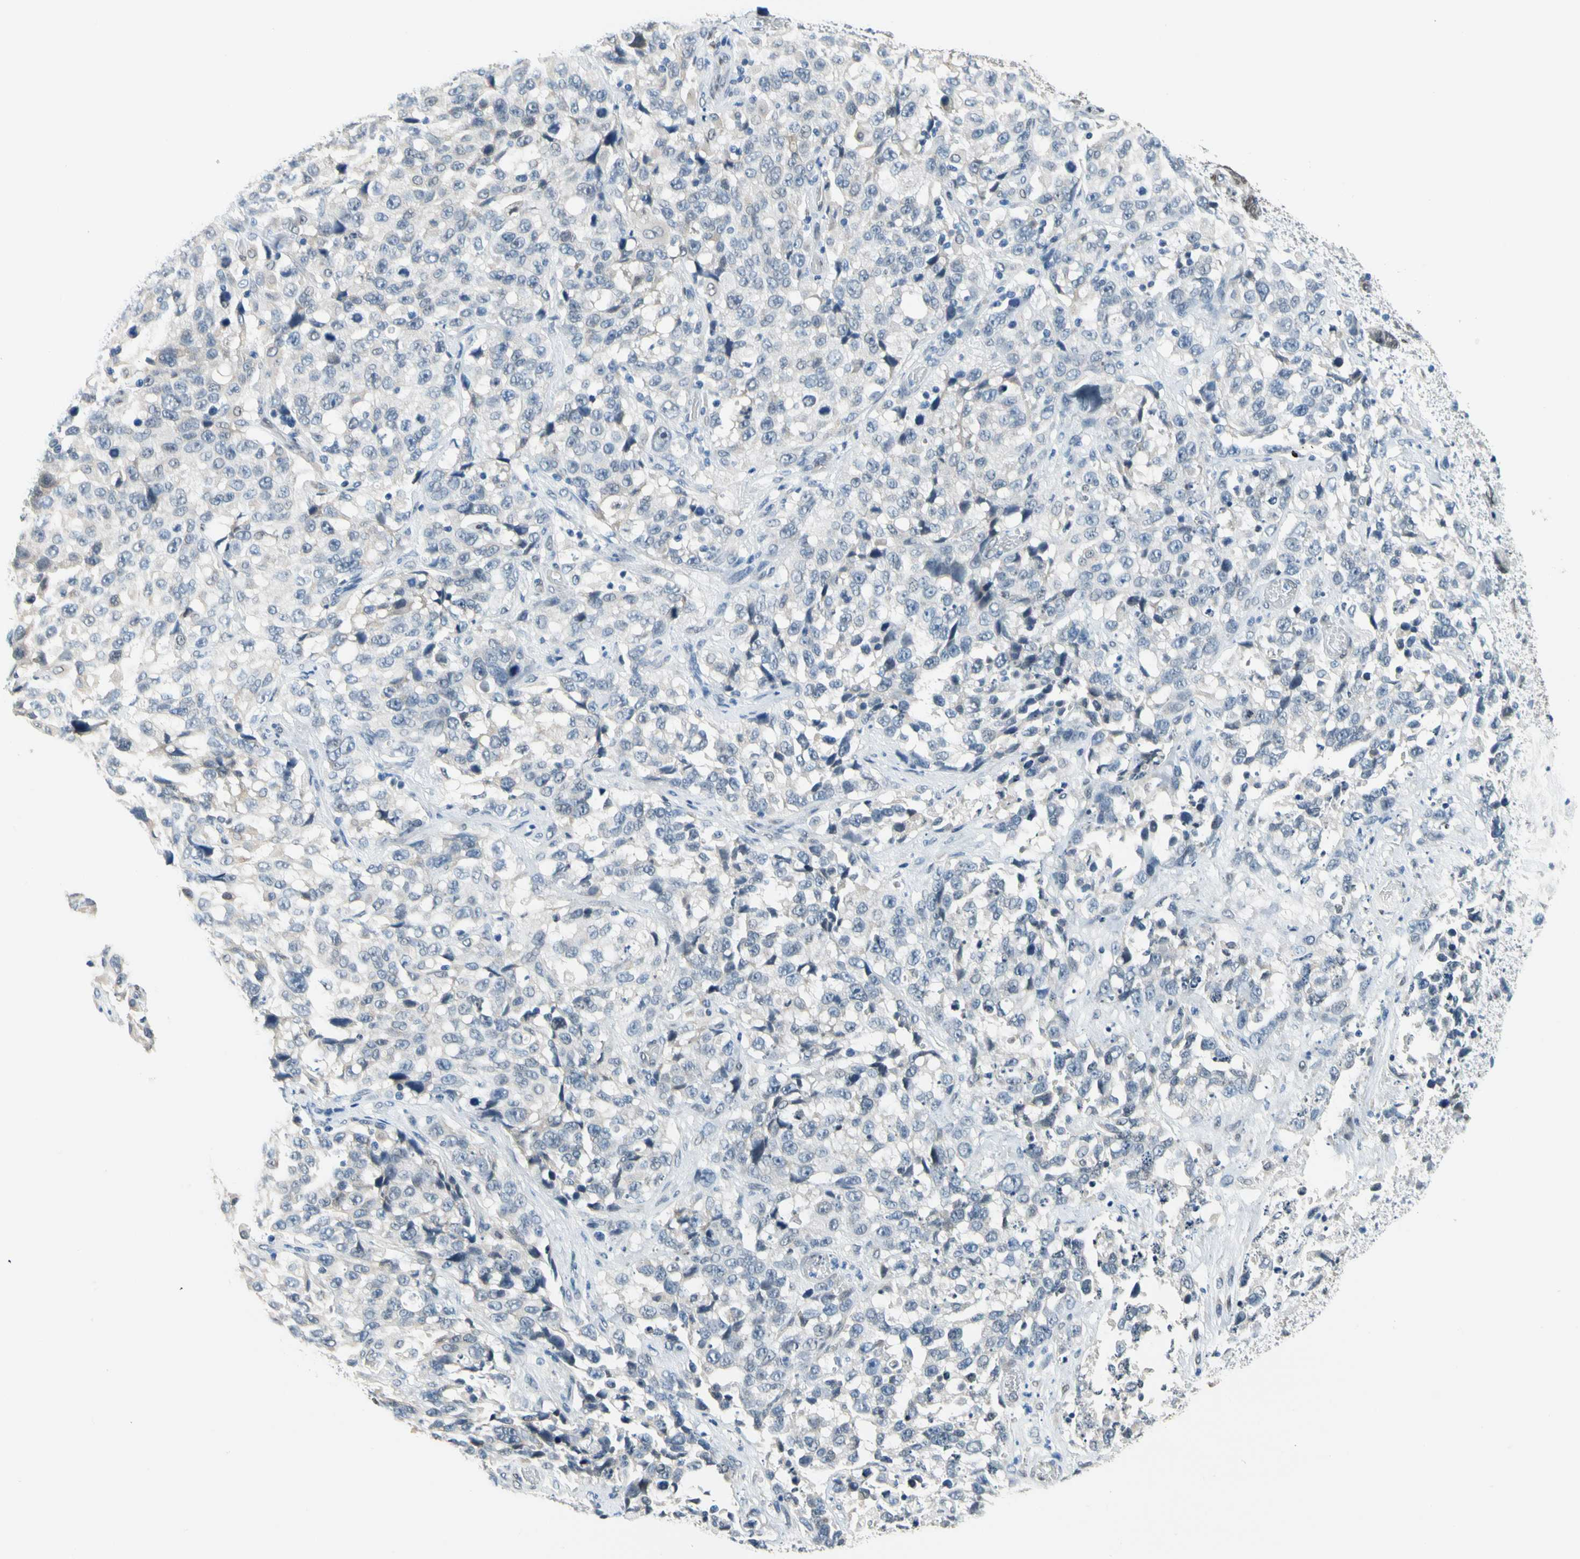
{"staining": {"intensity": "negative", "quantity": "none", "location": "none"}, "tissue": "stomach cancer", "cell_type": "Tumor cells", "image_type": "cancer", "snomed": [{"axis": "morphology", "description": "Normal tissue, NOS"}, {"axis": "morphology", "description": "Adenocarcinoma, NOS"}, {"axis": "topography", "description": "Stomach"}], "caption": "Tumor cells are negative for brown protein staining in stomach adenocarcinoma.", "gene": "NFIA", "patient": {"sex": "male", "age": 48}}